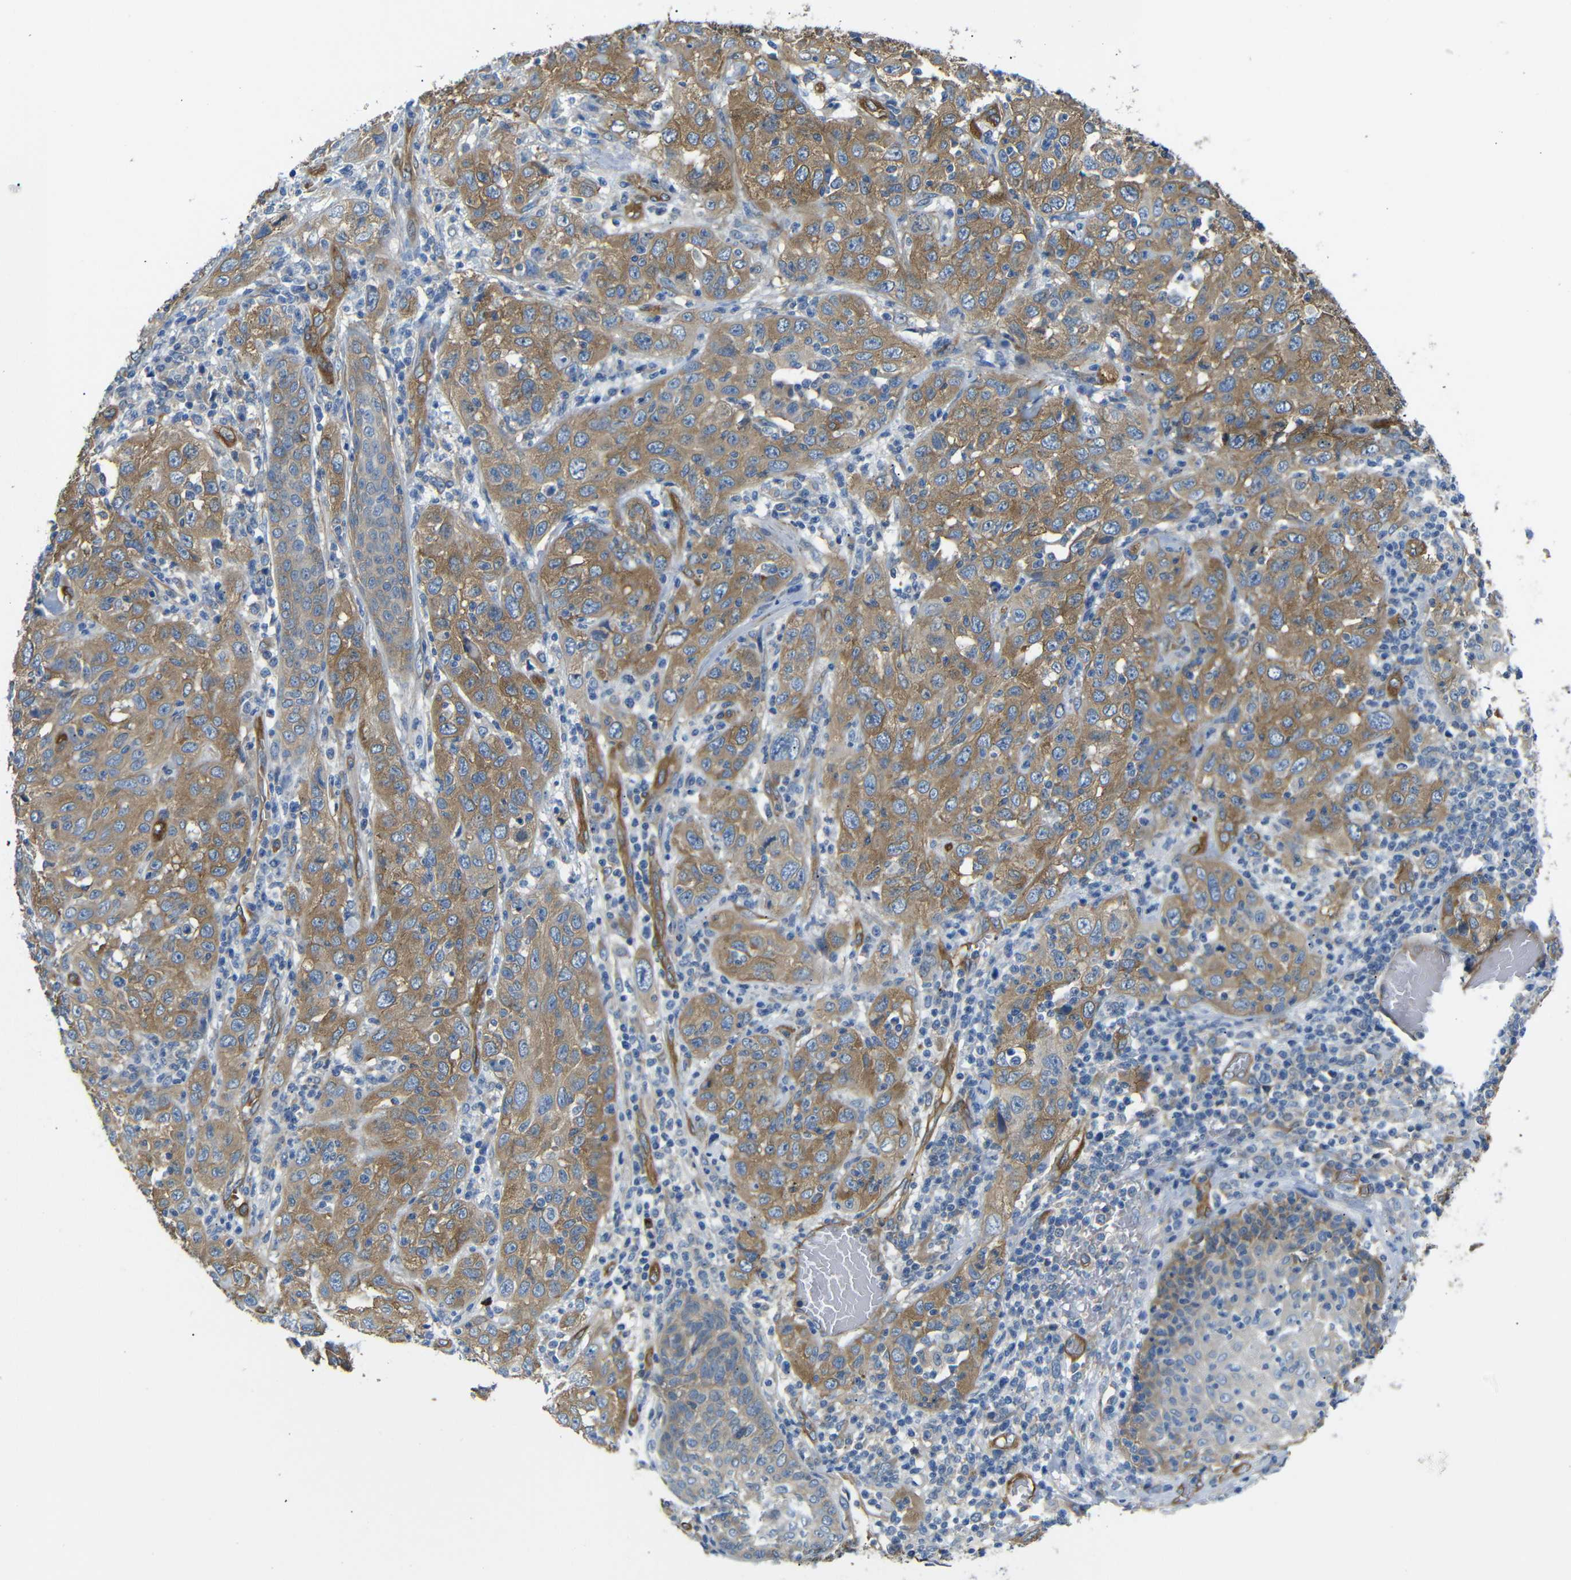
{"staining": {"intensity": "moderate", "quantity": ">75%", "location": "cytoplasmic/membranous"}, "tissue": "skin cancer", "cell_type": "Tumor cells", "image_type": "cancer", "snomed": [{"axis": "morphology", "description": "Squamous cell carcinoma, NOS"}, {"axis": "topography", "description": "Skin"}], "caption": "Tumor cells display medium levels of moderate cytoplasmic/membranous positivity in about >75% of cells in skin cancer. (IHC, brightfield microscopy, high magnification).", "gene": "MYO1B", "patient": {"sex": "female", "age": 88}}